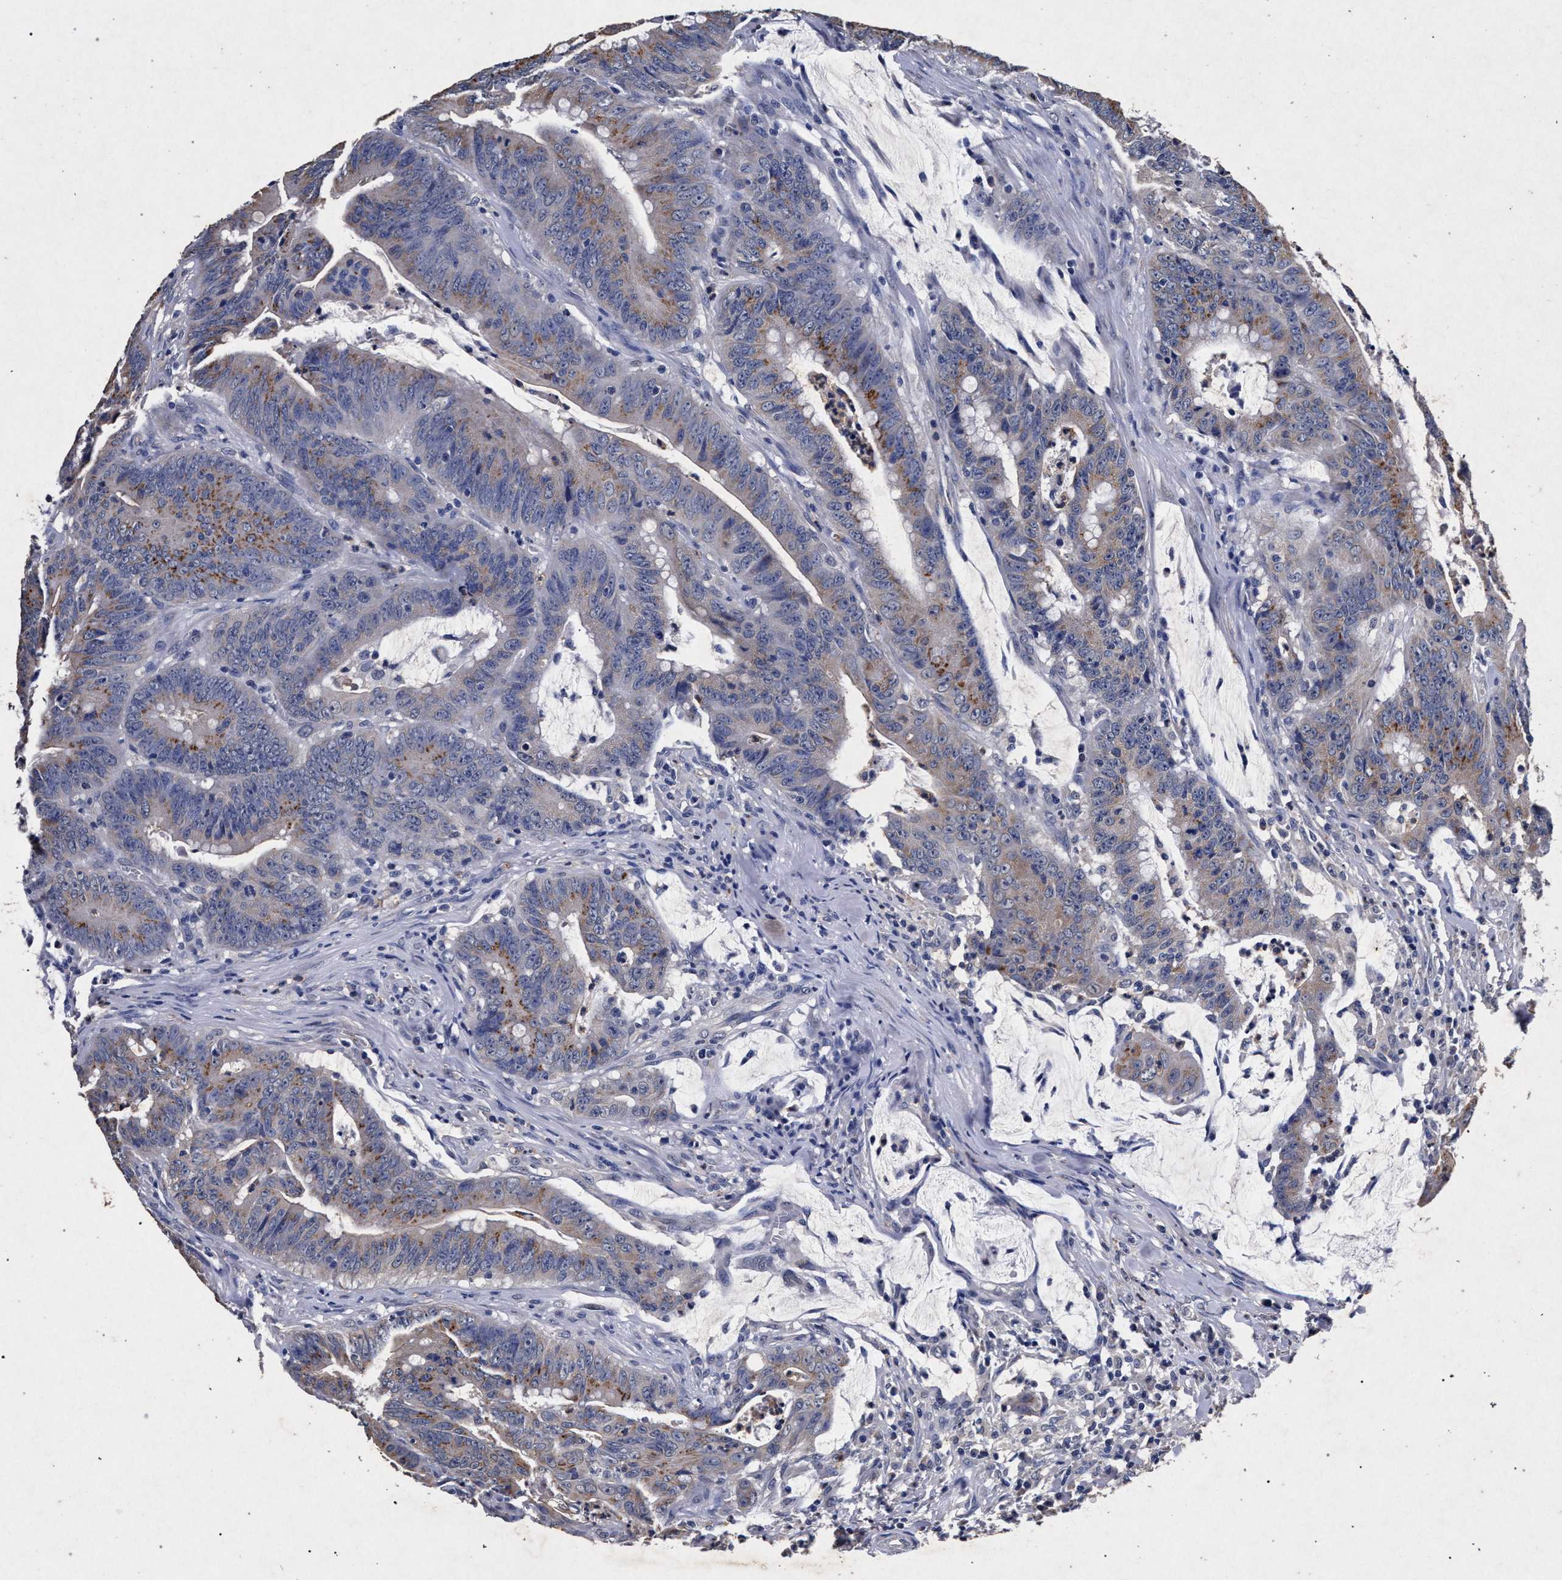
{"staining": {"intensity": "moderate", "quantity": "<25%", "location": "cytoplasmic/membranous"}, "tissue": "colorectal cancer", "cell_type": "Tumor cells", "image_type": "cancer", "snomed": [{"axis": "morphology", "description": "Adenocarcinoma, NOS"}, {"axis": "topography", "description": "Colon"}], "caption": "Immunohistochemistry (DAB (3,3'-diaminobenzidine)) staining of human colorectal cancer shows moderate cytoplasmic/membranous protein positivity in about <25% of tumor cells.", "gene": "ATP1A2", "patient": {"sex": "male", "age": 45}}